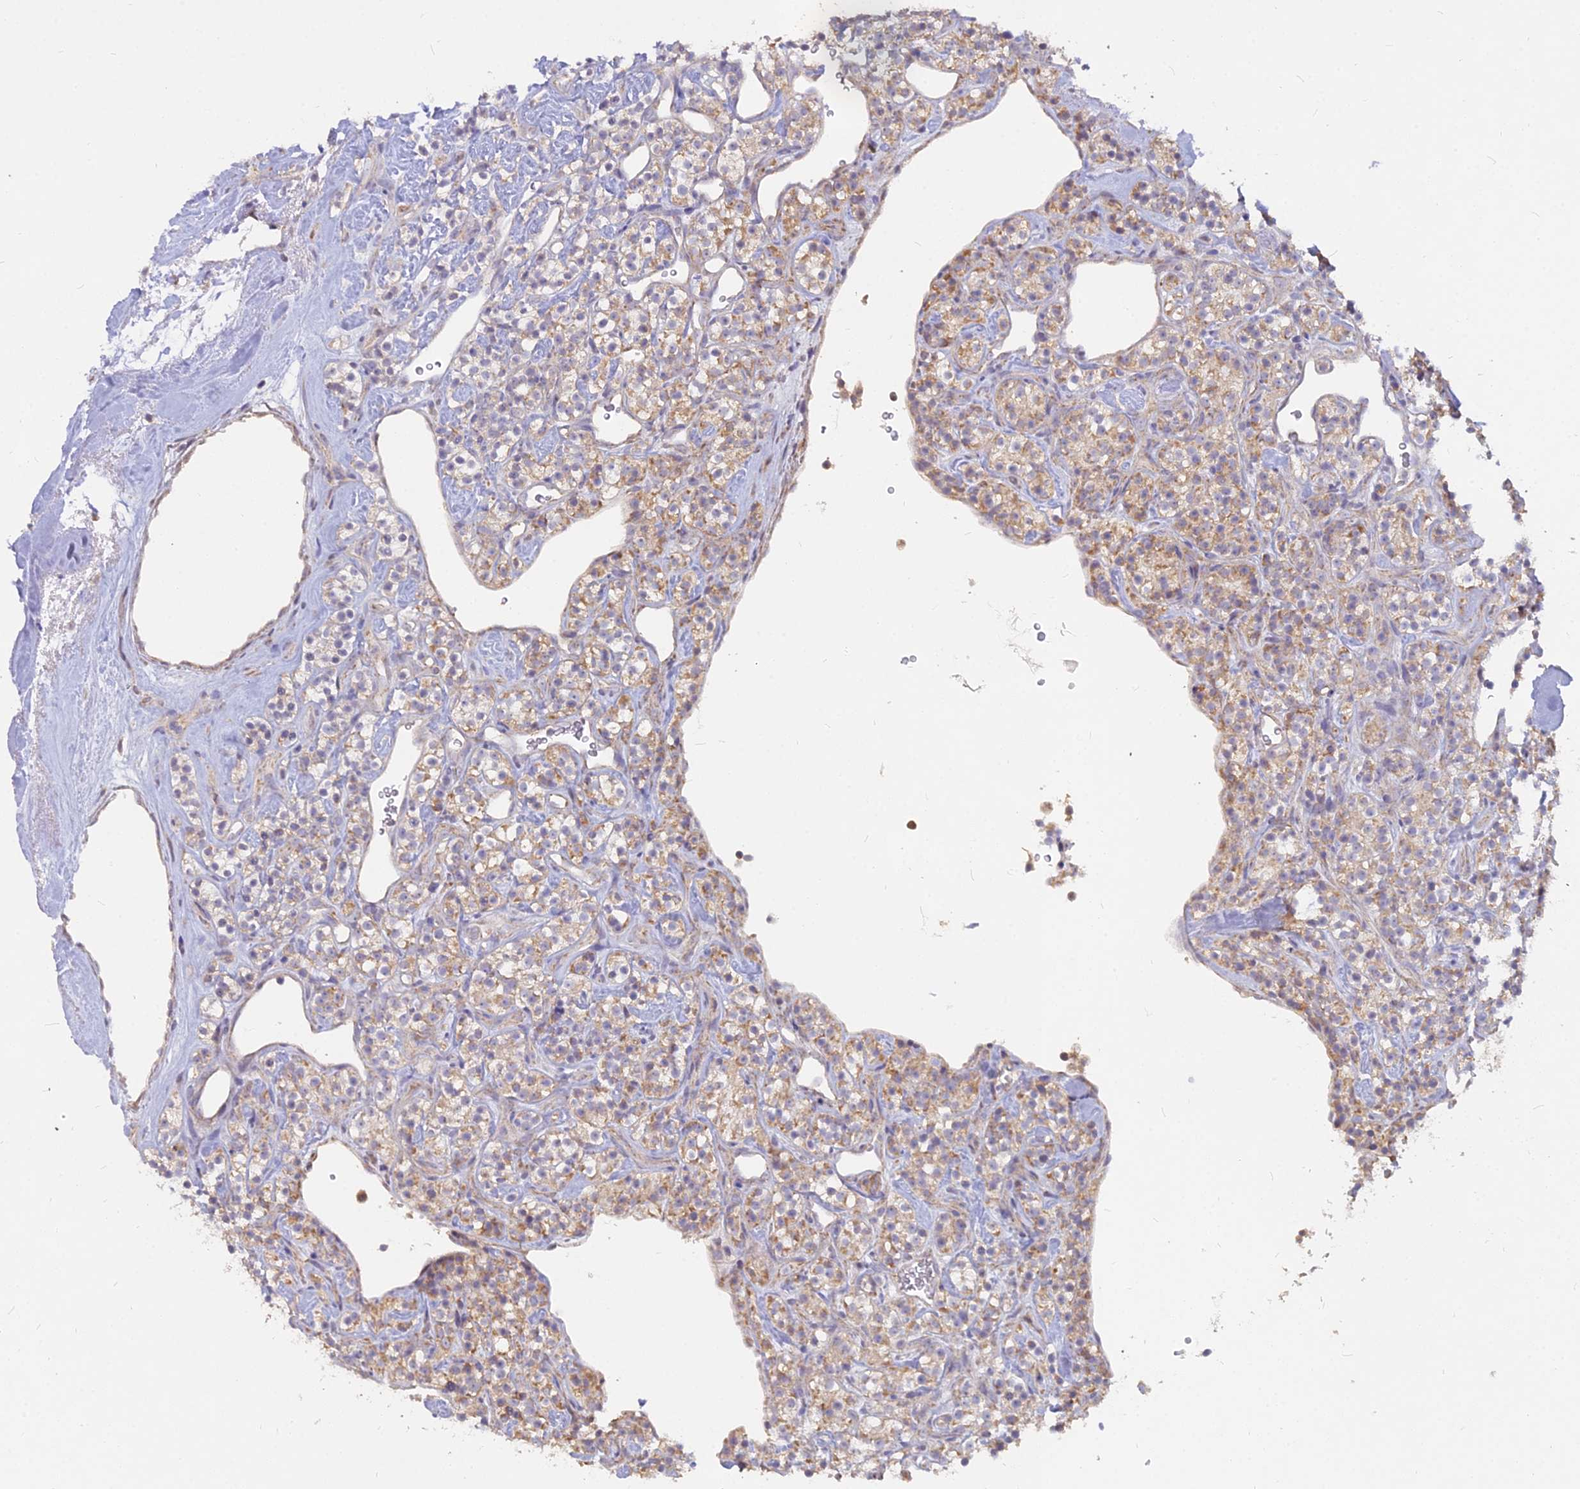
{"staining": {"intensity": "moderate", "quantity": "25%-75%", "location": "cytoplasmic/membranous"}, "tissue": "renal cancer", "cell_type": "Tumor cells", "image_type": "cancer", "snomed": [{"axis": "morphology", "description": "Adenocarcinoma, NOS"}, {"axis": "topography", "description": "Kidney"}], "caption": "Renal cancer was stained to show a protein in brown. There is medium levels of moderate cytoplasmic/membranous staining in about 25%-75% of tumor cells.", "gene": "MICU2", "patient": {"sex": "male", "age": 77}}